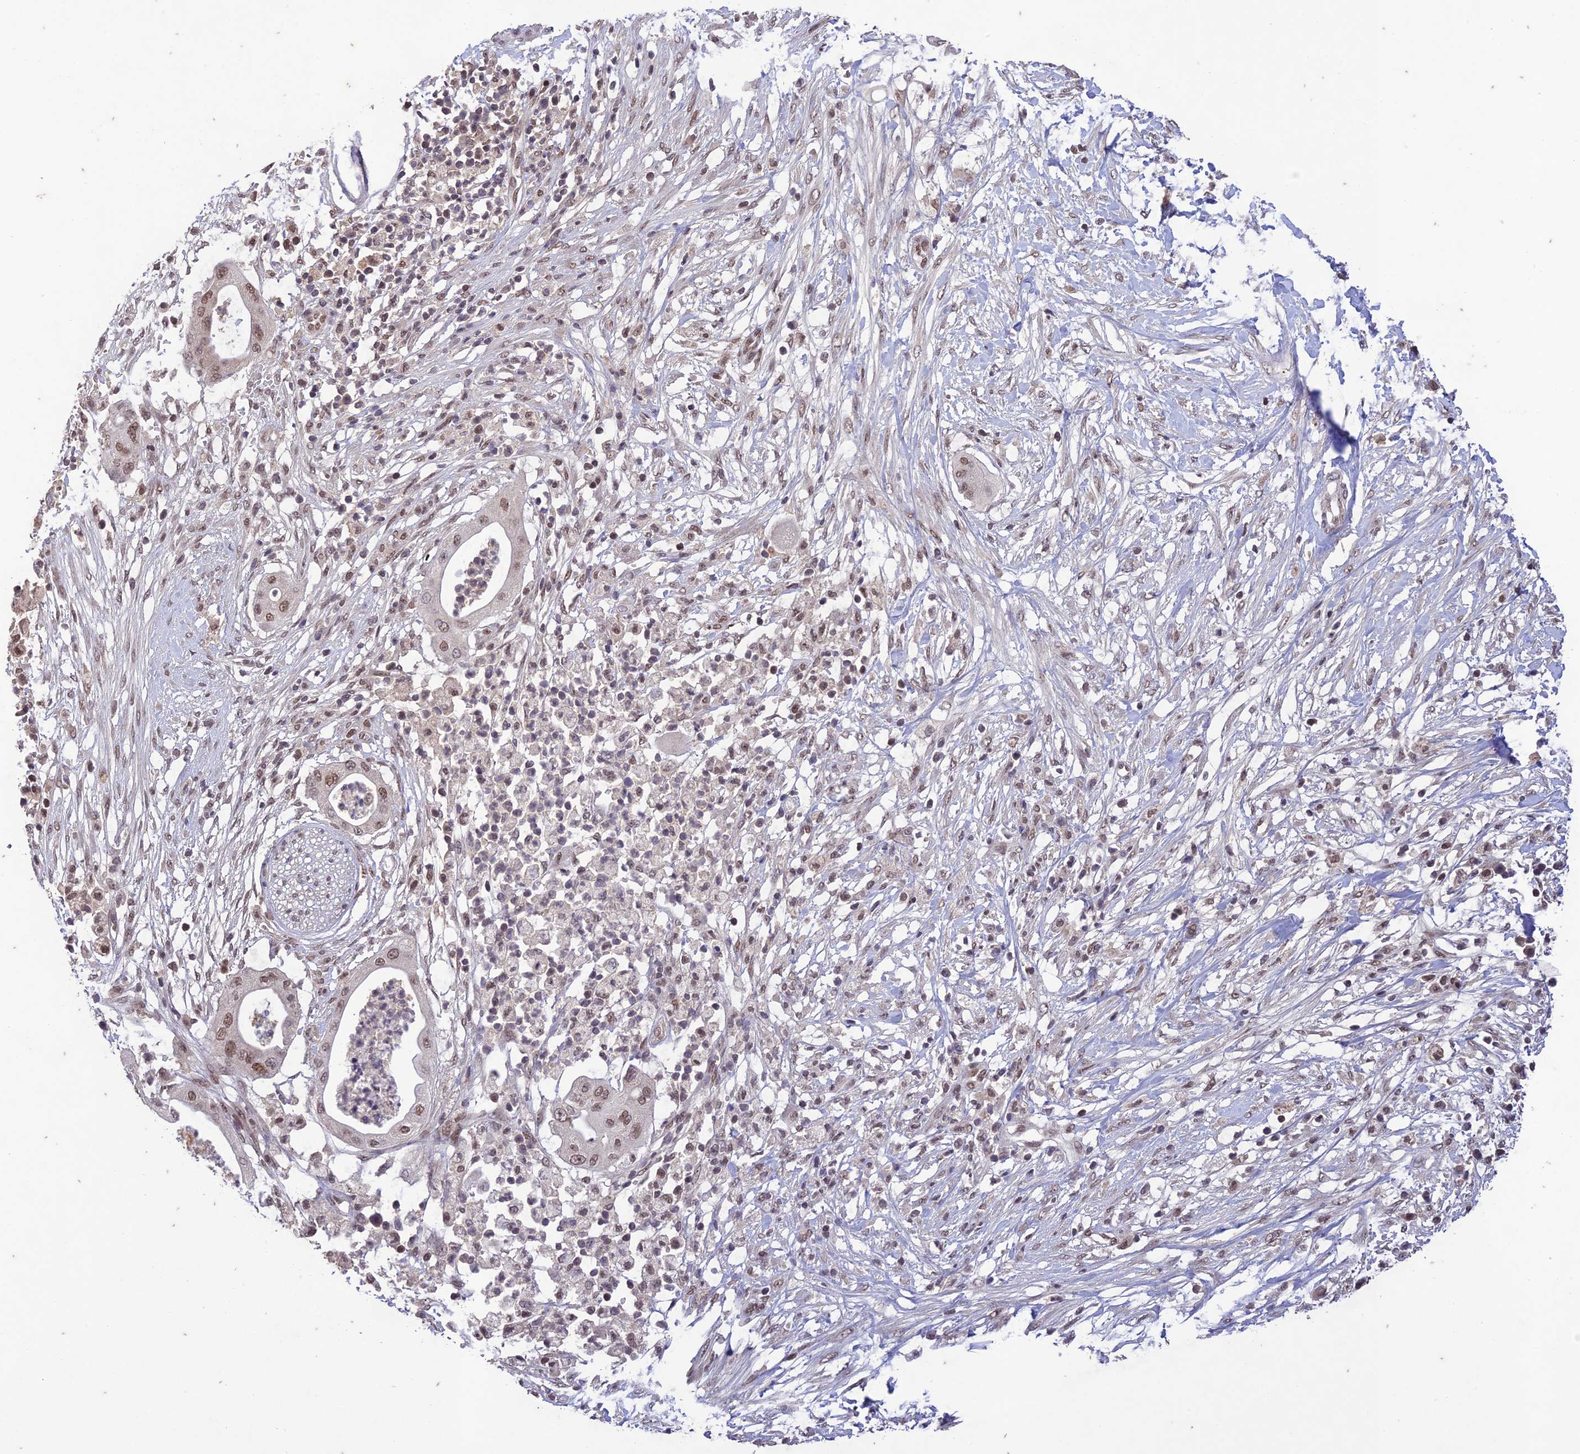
{"staining": {"intensity": "moderate", "quantity": ">75%", "location": "nuclear"}, "tissue": "pancreatic cancer", "cell_type": "Tumor cells", "image_type": "cancer", "snomed": [{"axis": "morphology", "description": "Adenocarcinoma, NOS"}, {"axis": "topography", "description": "Pancreas"}], "caption": "High-power microscopy captured an immunohistochemistry photomicrograph of pancreatic adenocarcinoma, revealing moderate nuclear staining in approximately >75% of tumor cells.", "gene": "POP4", "patient": {"sex": "male", "age": 68}}